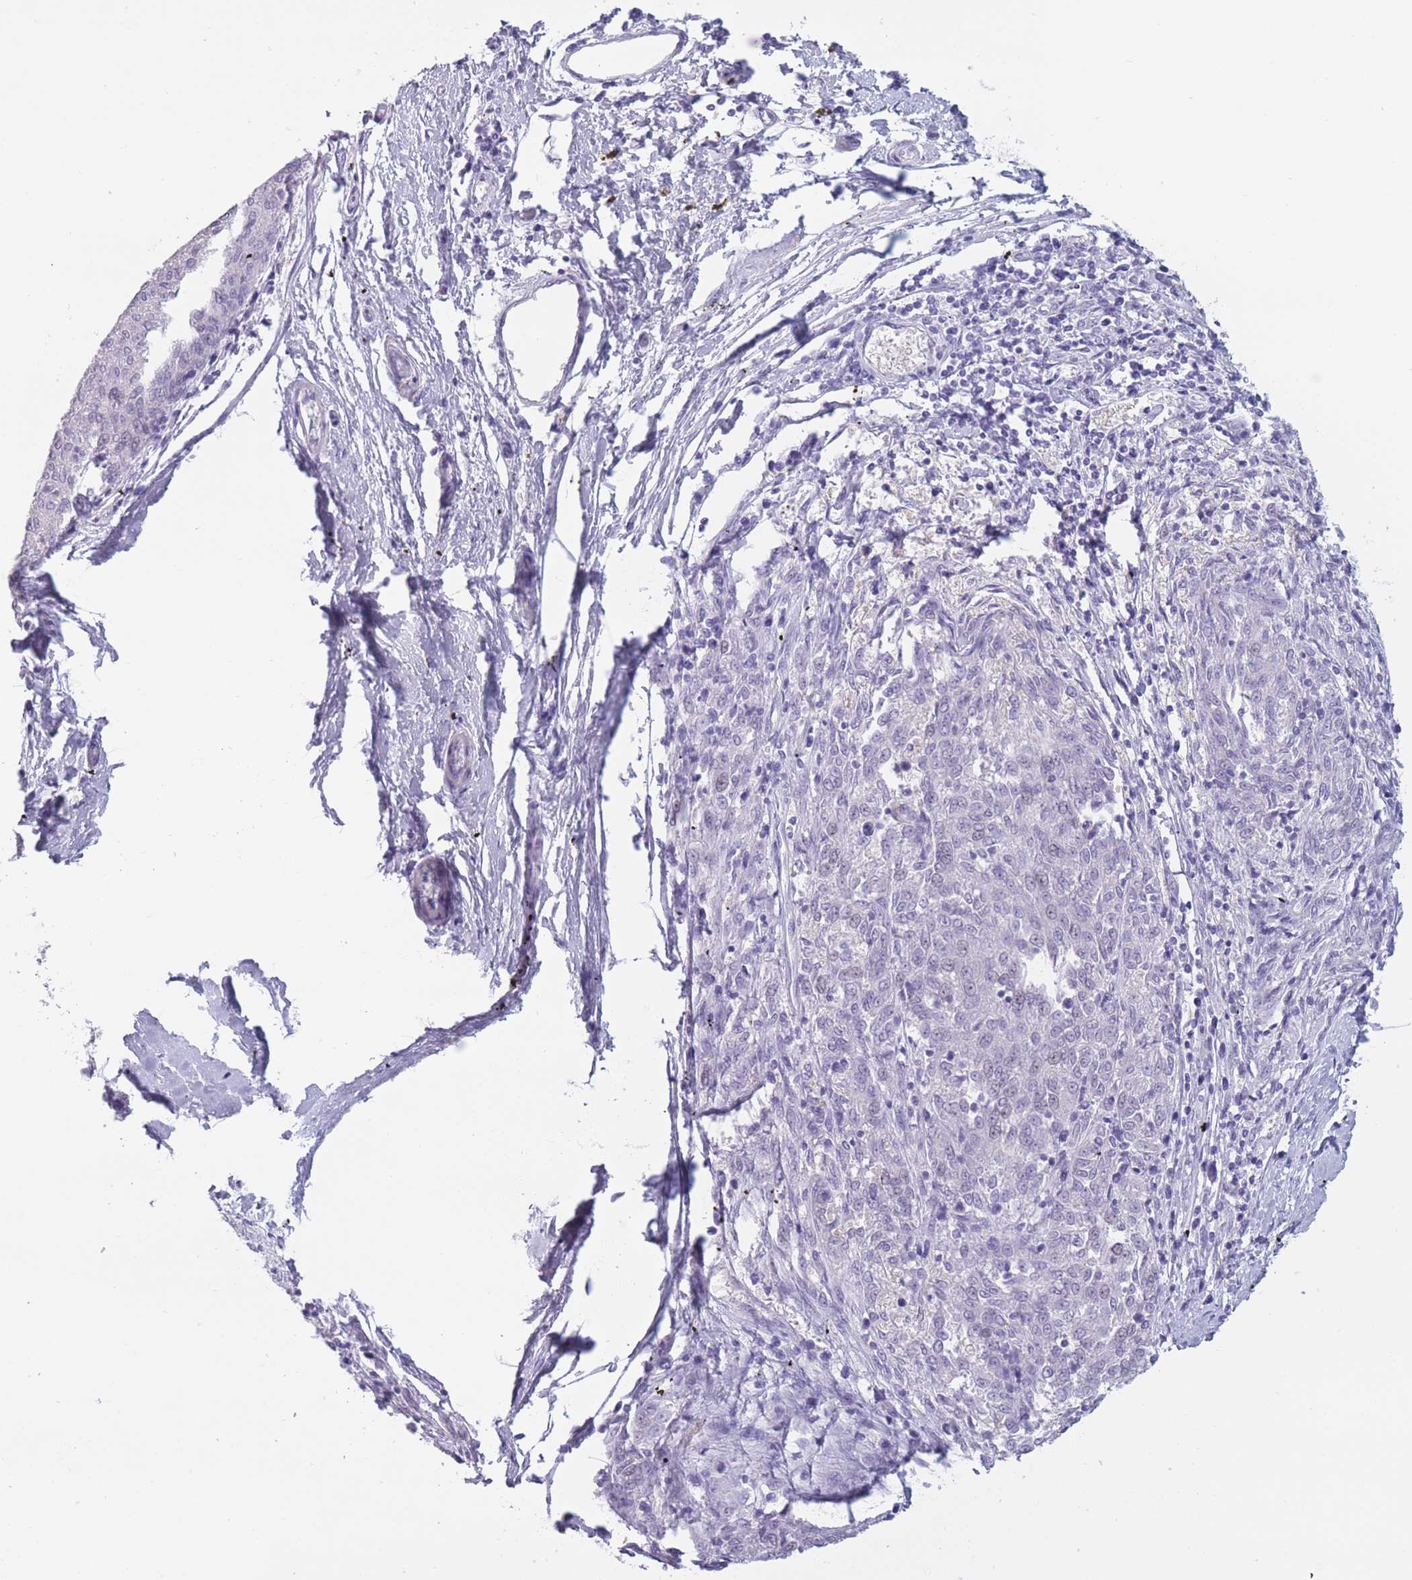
{"staining": {"intensity": "negative", "quantity": "none", "location": "none"}, "tissue": "melanoma", "cell_type": "Tumor cells", "image_type": "cancer", "snomed": [{"axis": "morphology", "description": "Malignant melanoma, NOS"}, {"axis": "topography", "description": "Skin"}], "caption": "Tumor cells show no significant expression in melanoma.", "gene": "OR7C1", "patient": {"sex": "female", "age": 72}}